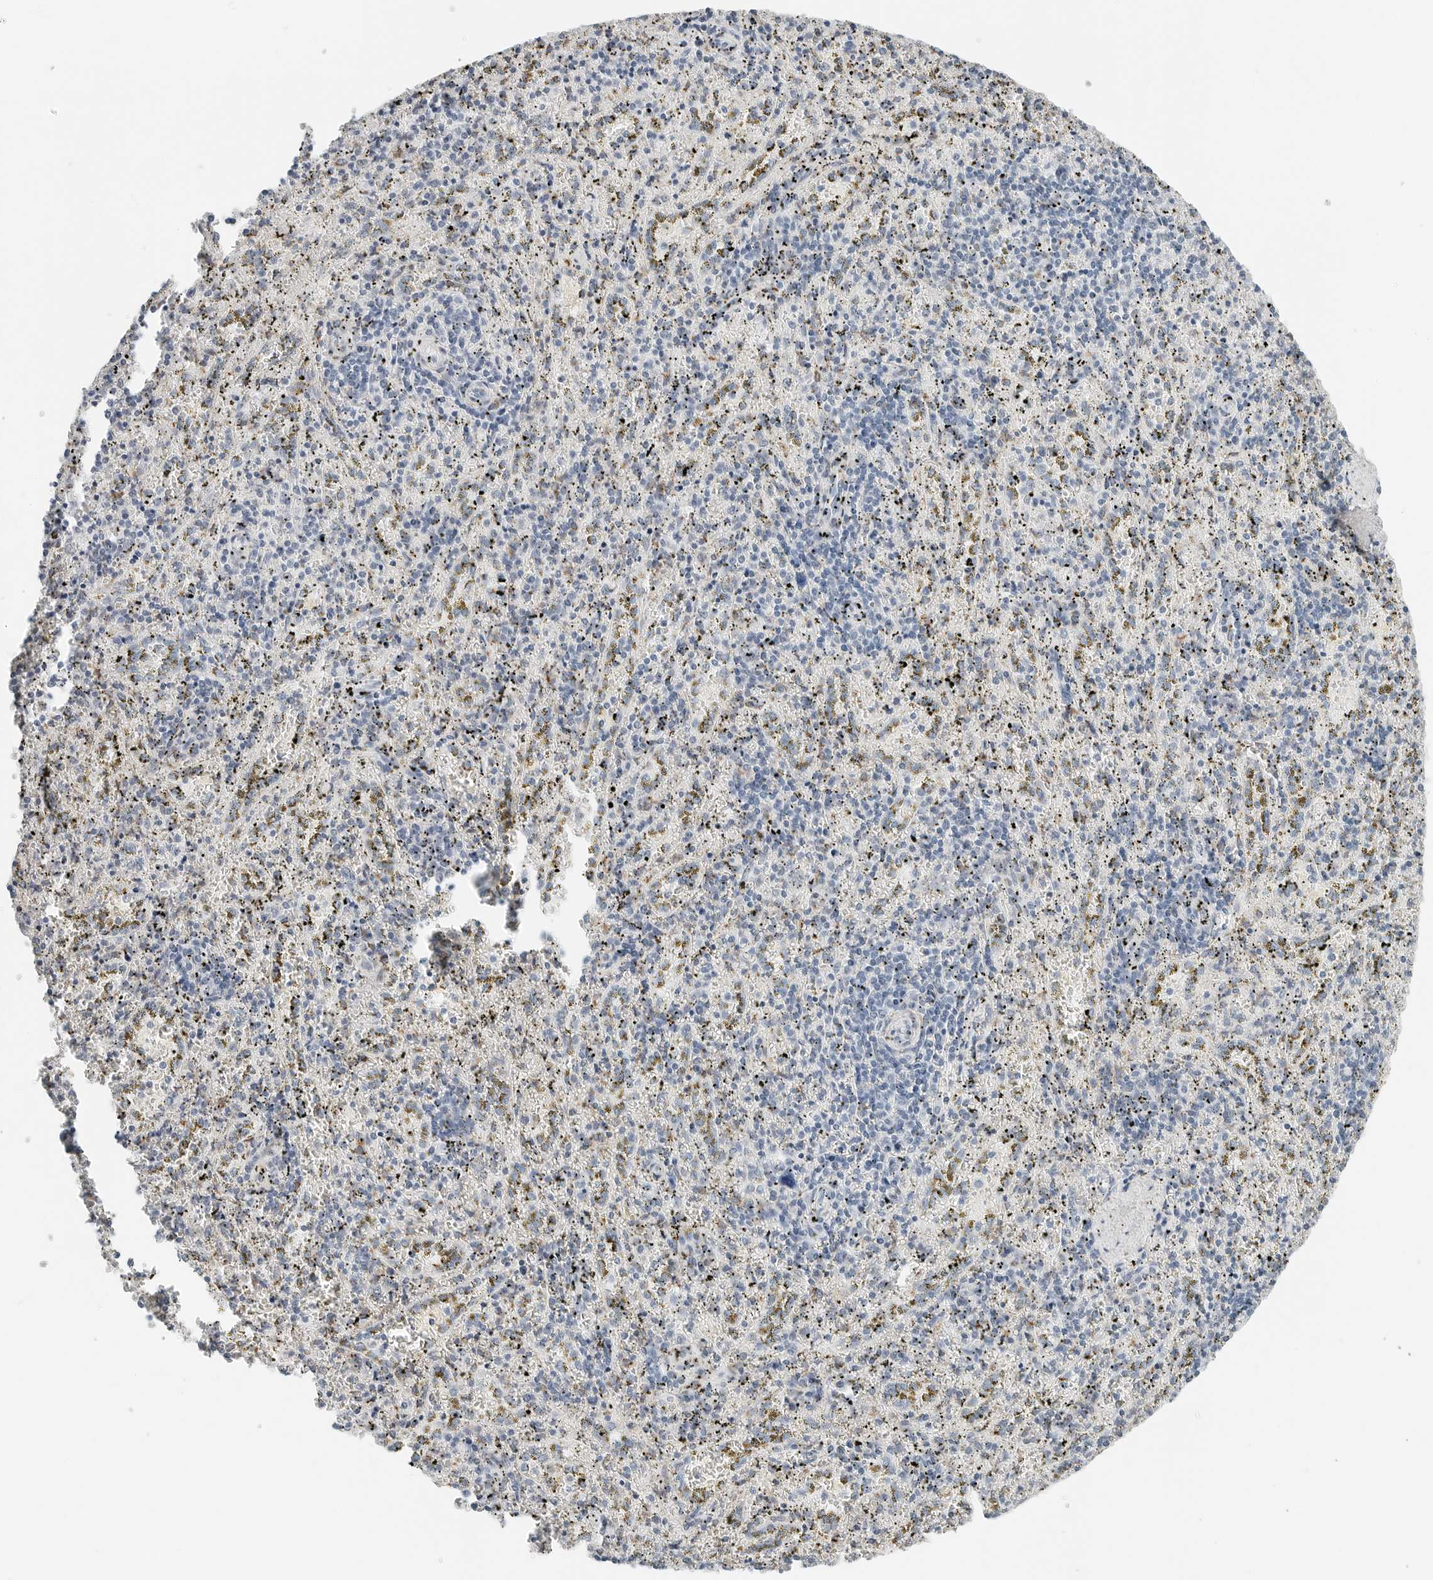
{"staining": {"intensity": "negative", "quantity": "none", "location": "none"}, "tissue": "spleen", "cell_type": "Cells in red pulp", "image_type": "normal", "snomed": [{"axis": "morphology", "description": "Normal tissue, NOS"}, {"axis": "topography", "description": "Spleen"}], "caption": "The image displays no significant positivity in cells in red pulp of spleen.", "gene": "P4HA2", "patient": {"sex": "male", "age": 11}}